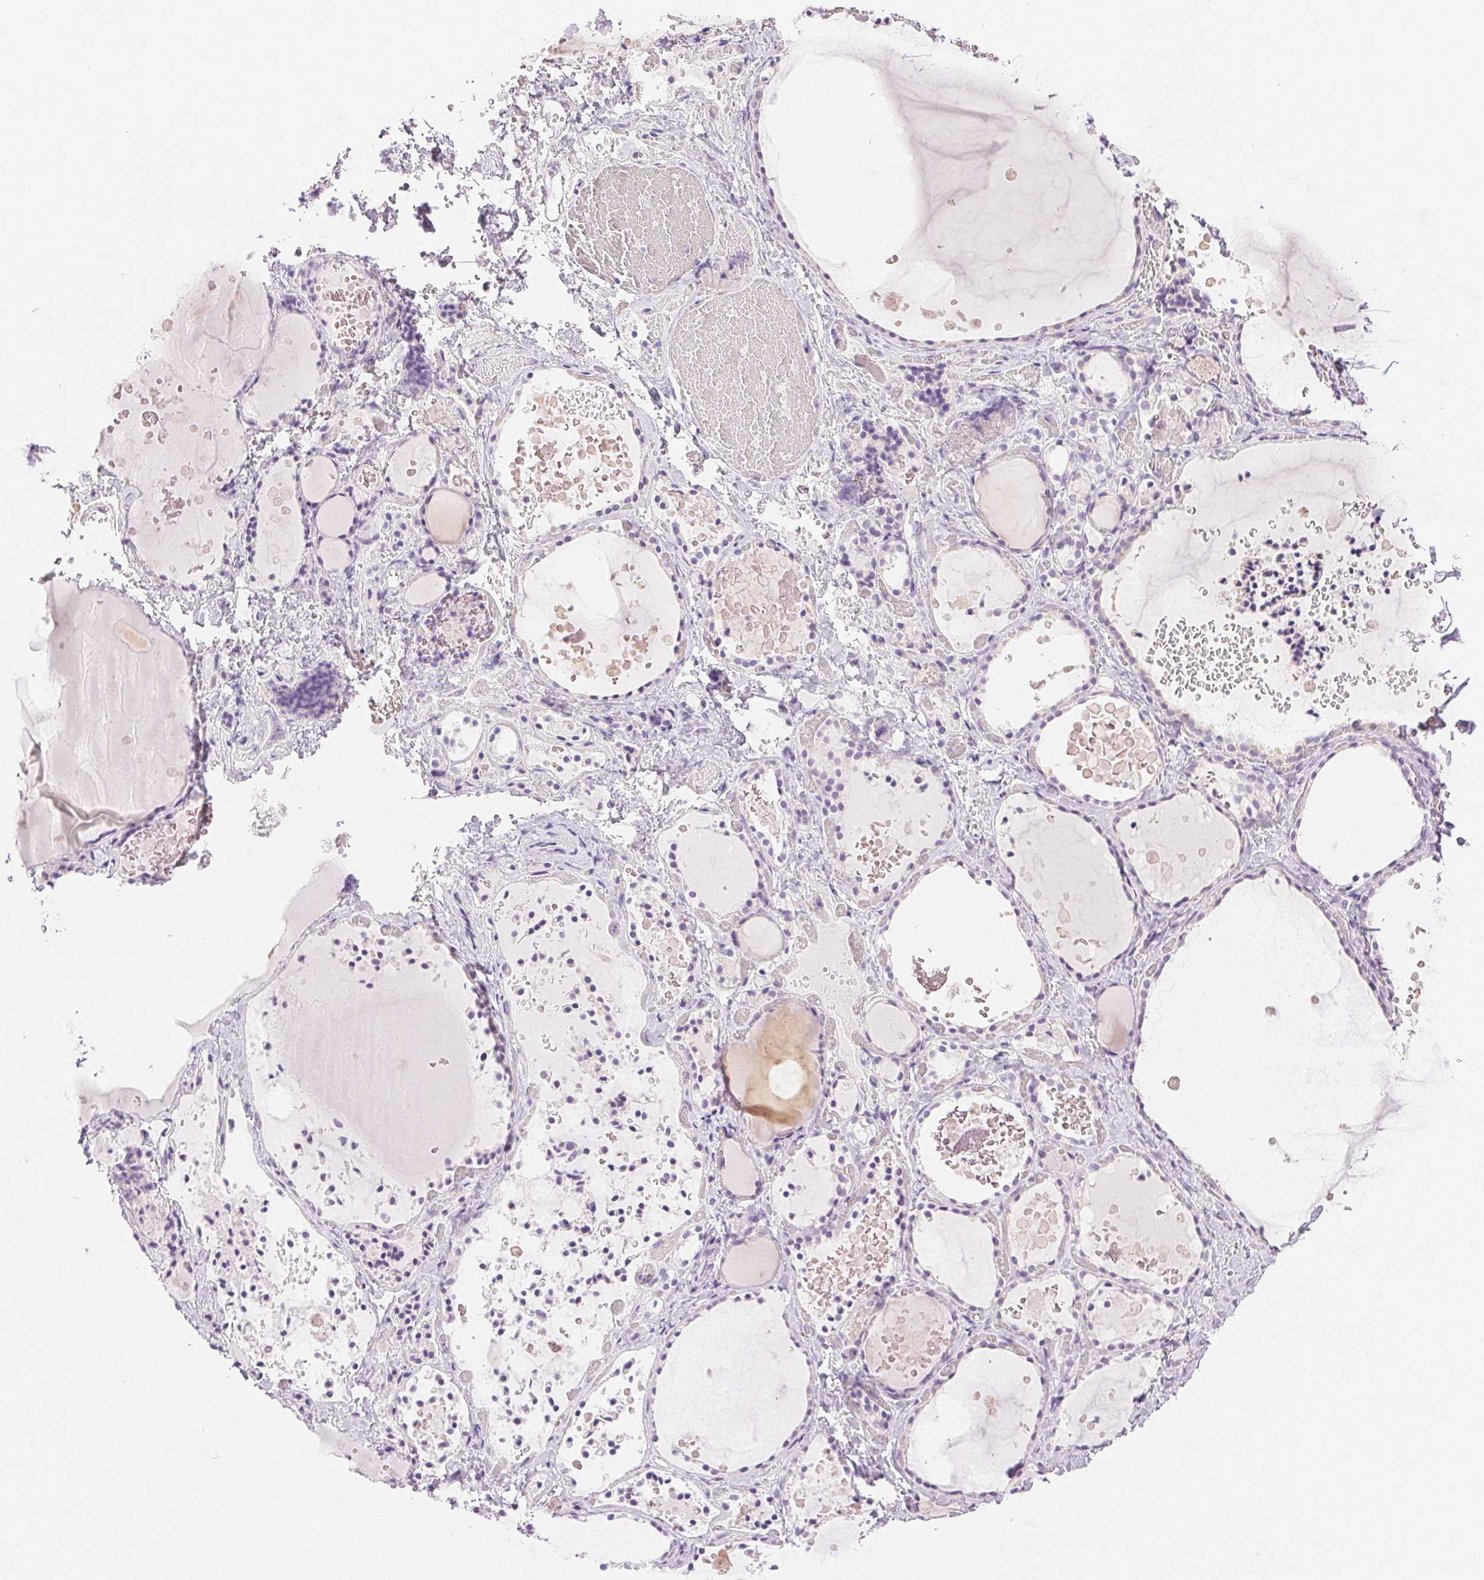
{"staining": {"intensity": "negative", "quantity": "none", "location": "none"}, "tissue": "thyroid gland", "cell_type": "Glandular cells", "image_type": "normal", "snomed": [{"axis": "morphology", "description": "Normal tissue, NOS"}, {"axis": "topography", "description": "Thyroid gland"}], "caption": "The photomicrograph reveals no significant positivity in glandular cells of thyroid gland. (DAB (3,3'-diaminobenzidine) immunohistochemistry, high magnification).", "gene": "SLC5A2", "patient": {"sex": "female", "age": 56}}